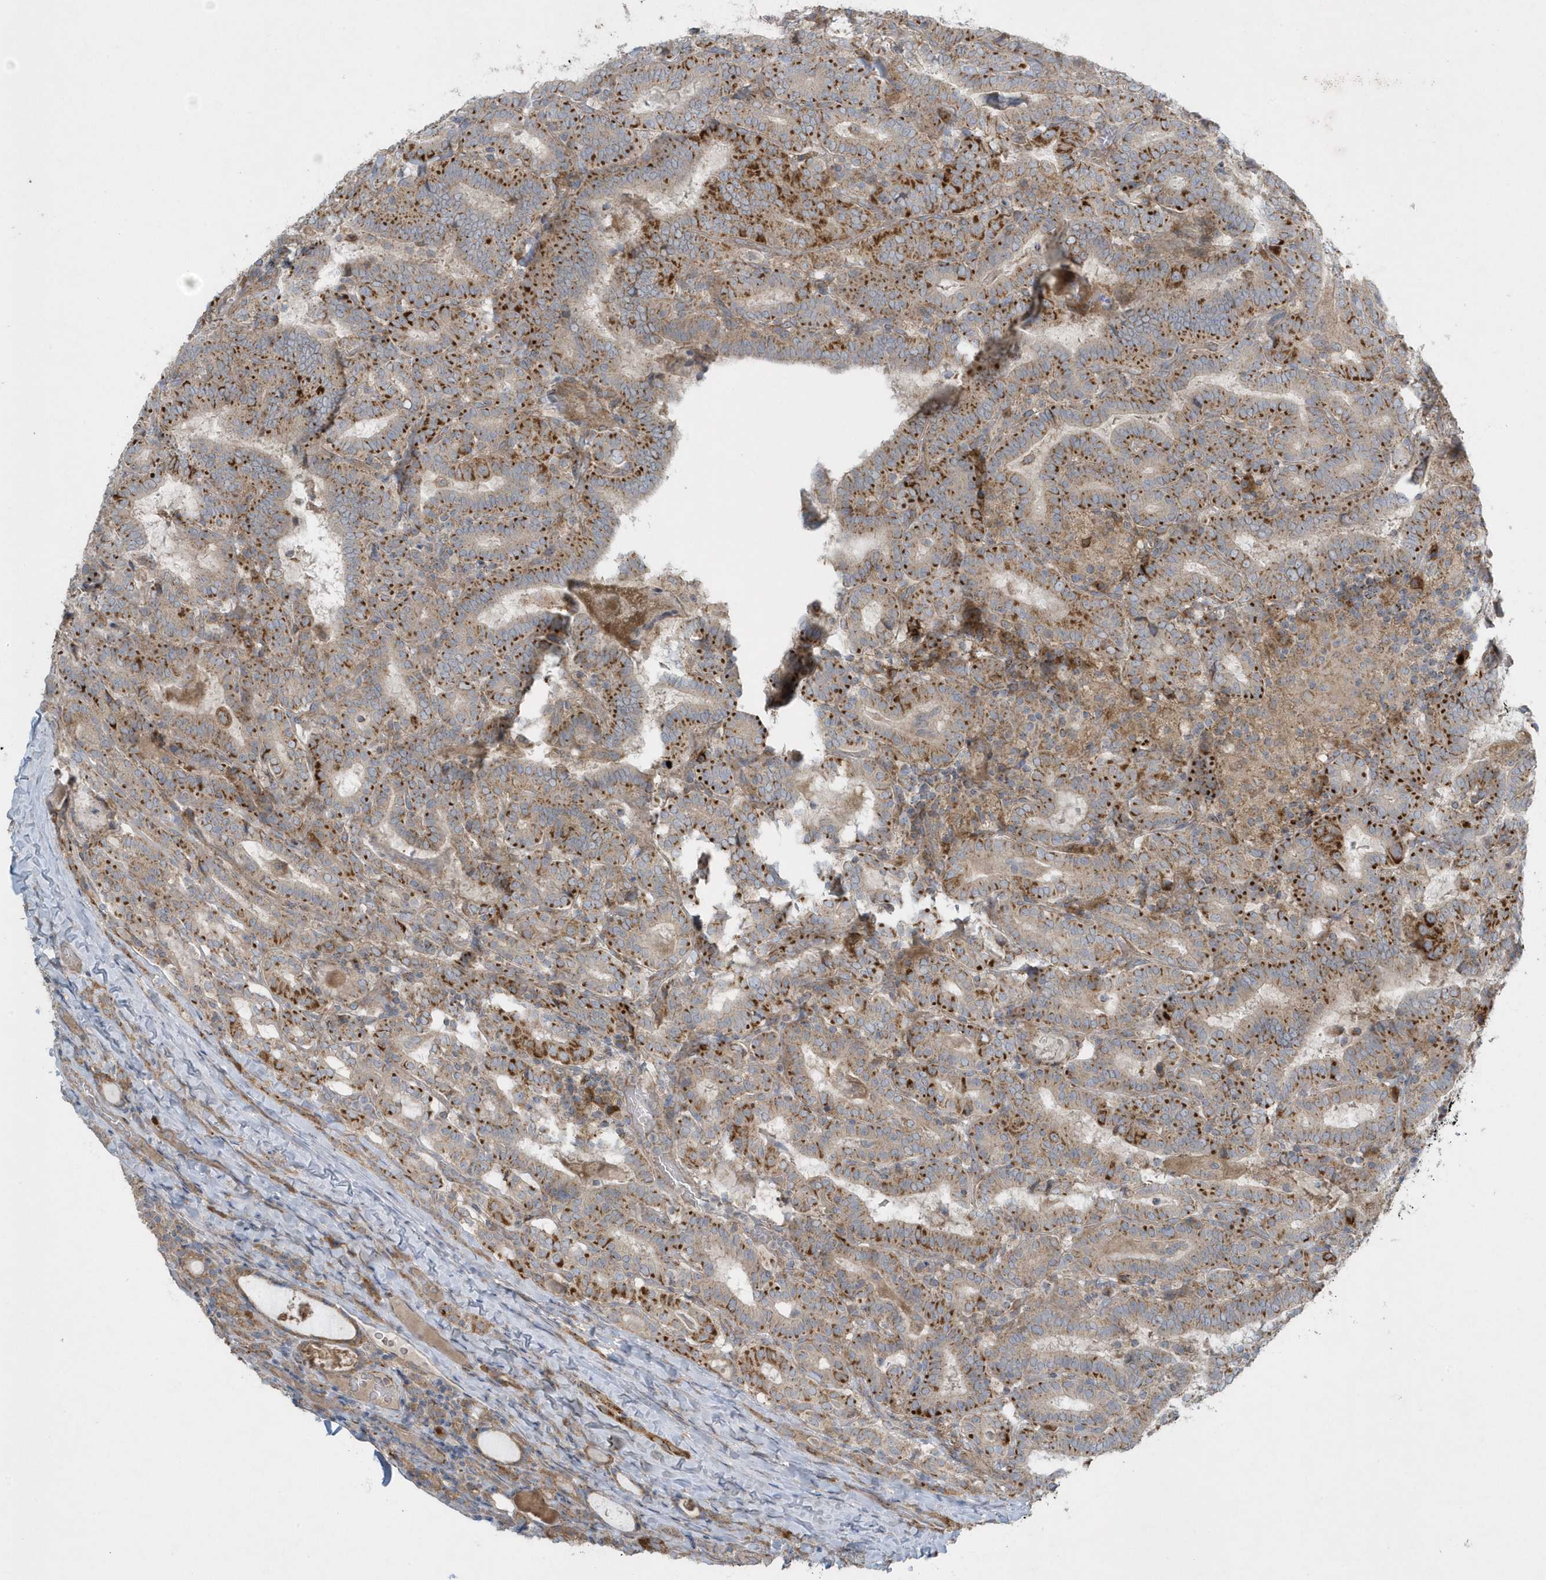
{"staining": {"intensity": "moderate", "quantity": ">75%", "location": "cytoplasmic/membranous"}, "tissue": "thyroid cancer", "cell_type": "Tumor cells", "image_type": "cancer", "snomed": [{"axis": "morphology", "description": "Papillary adenocarcinoma, NOS"}, {"axis": "topography", "description": "Thyroid gland"}], "caption": "Immunohistochemical staining of thyroid papillary adenocarcinoma demonstrates medium levels of moderate cytoplasmic/membranous protein staining in approximately >75% of tumor cells.", "gene": "SLC38A2", "patient": {"sex": "female", "age": 72}}